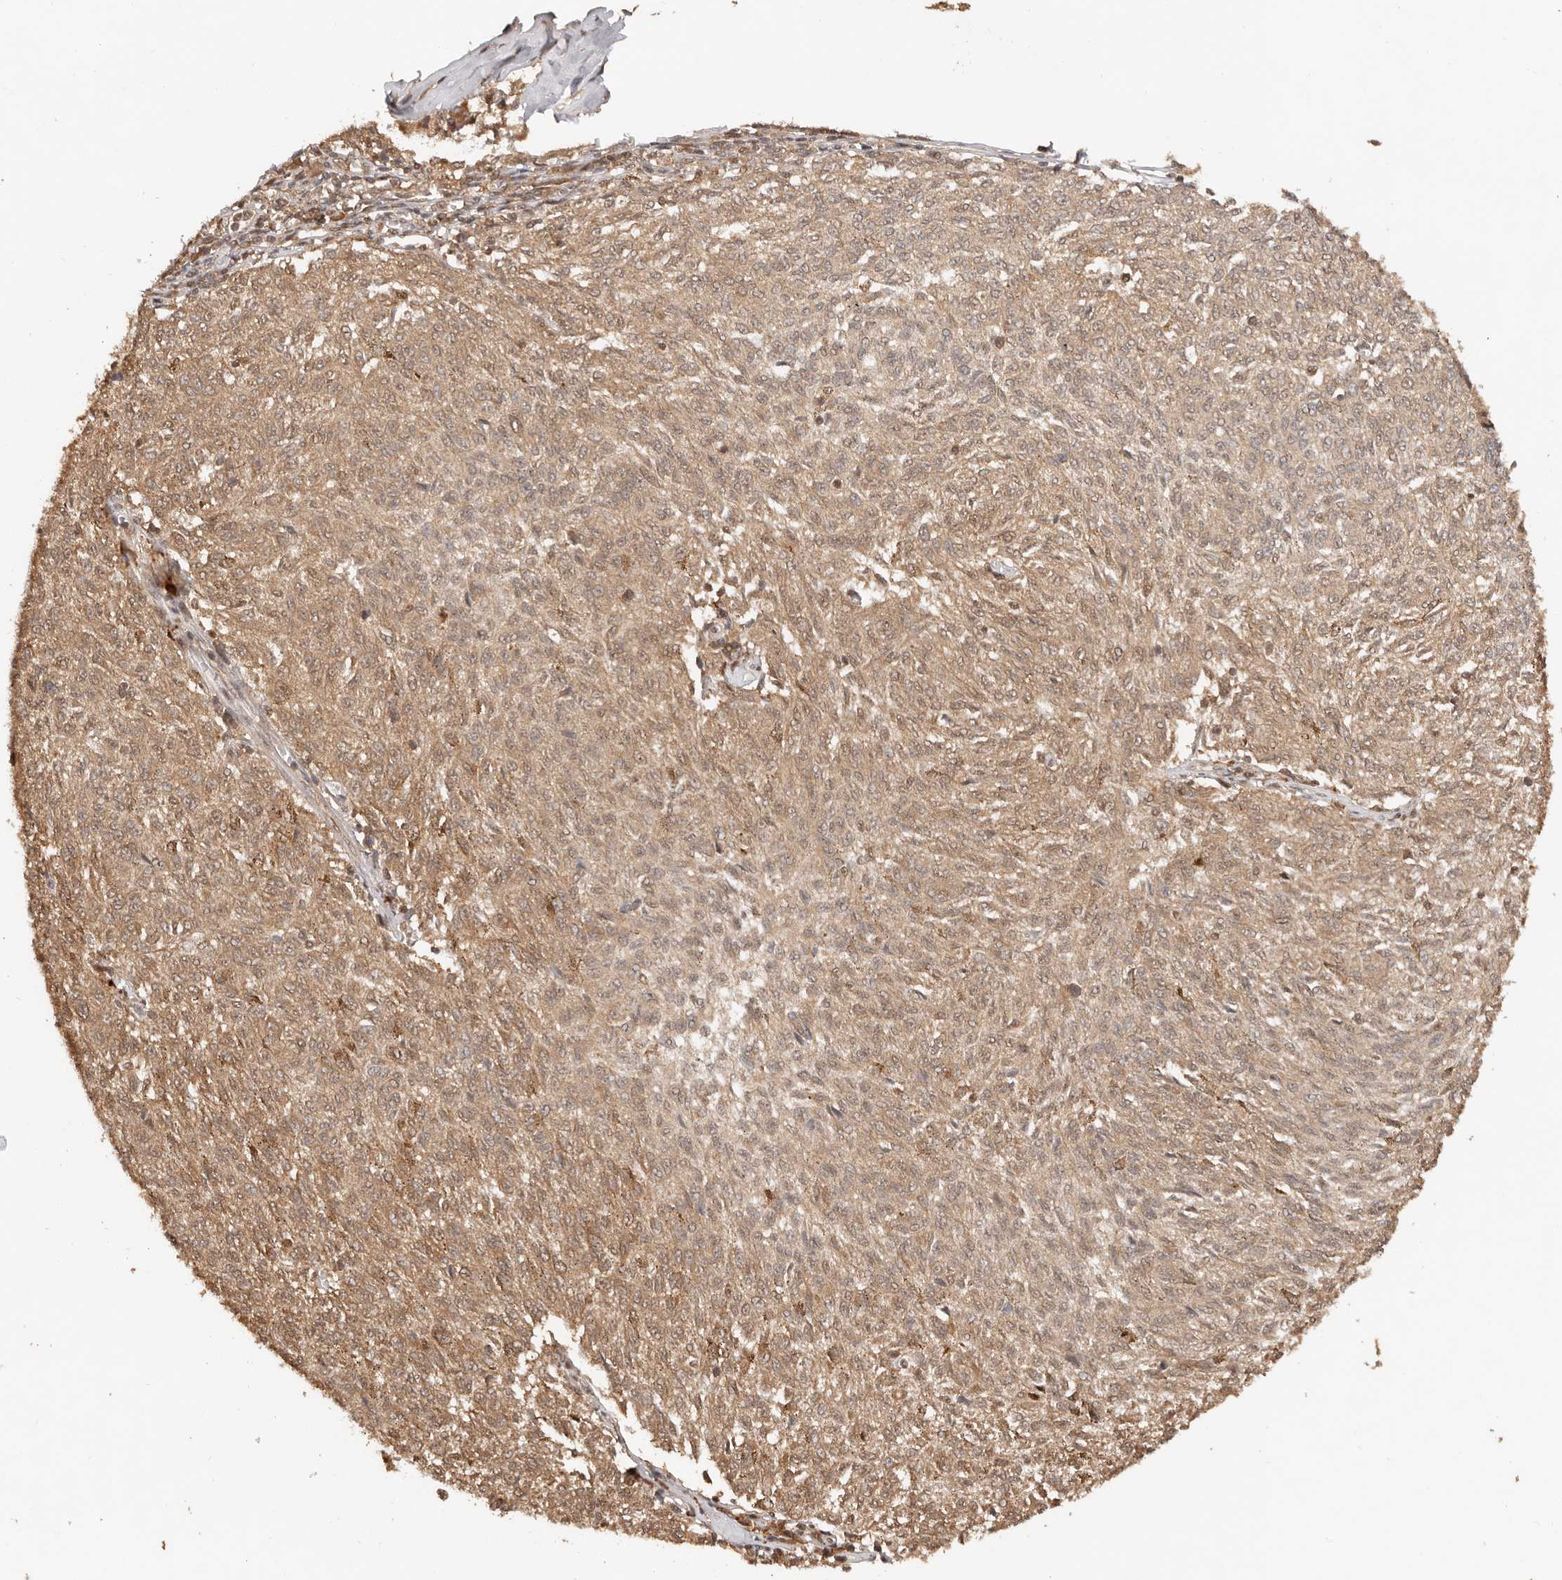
{"staining": {"intensity": "moderate", "quantity": ">75%", "location": "cytoplasmic/membranous"}, "tissue": "melanoma", "cell_type": "Tumor cells", "image_type": "cancer", "snomed": [{"axis": "morphology", "description": "Malignant melanoma, NOS"}, {"axis": "topography", "description": "Skin"}], "caption": "Human melanoma stained for a protein (brown) exhibits moderate cytoplasmic/membranous positive positivity in about >75% of tumor cells.", "gene": "PSMA5", "patient": {"sex": "female", "age": 72}}